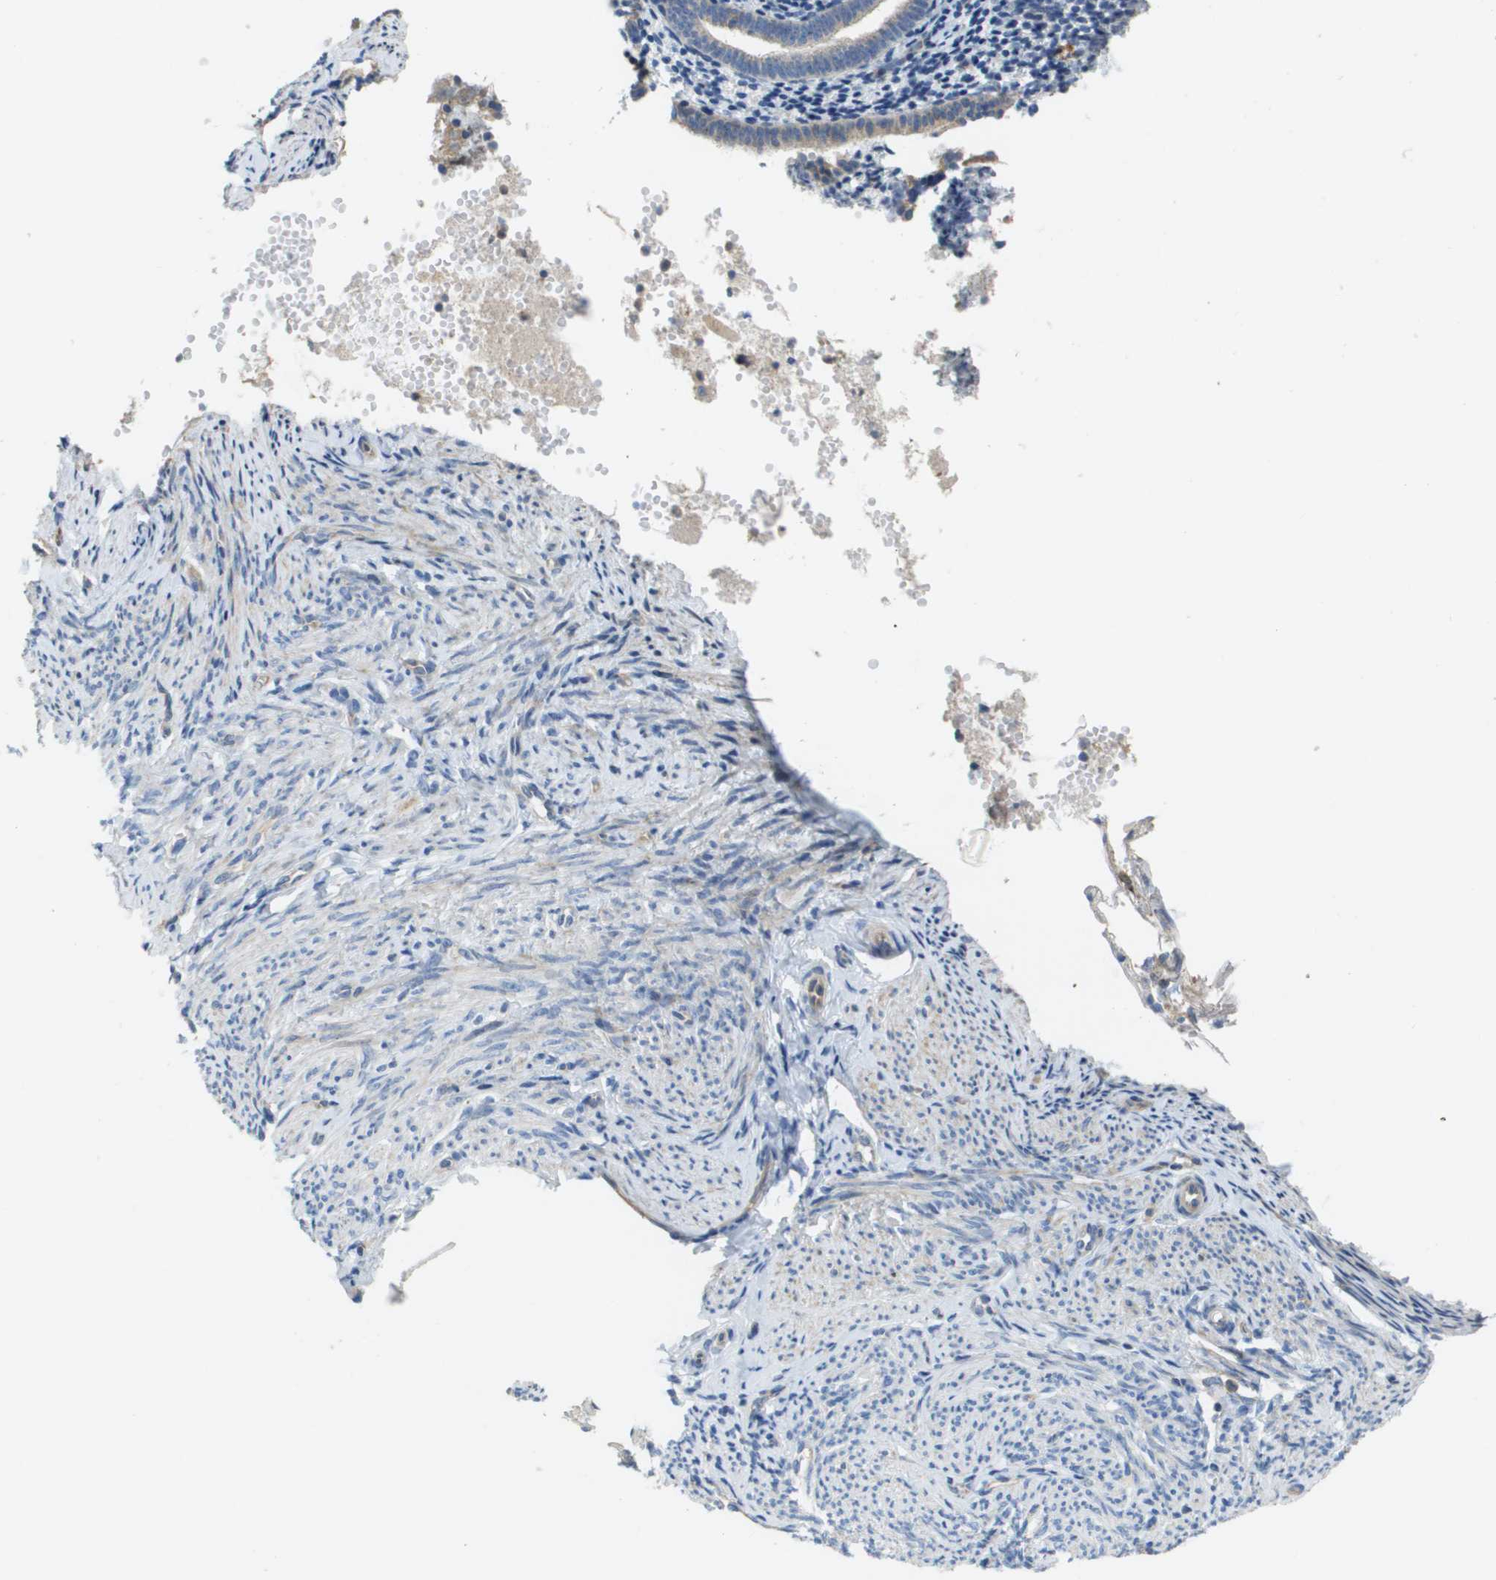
{"staining": {"intensity": "negative", "quantity": "none", "location": "none"}, "tissue": "endometrium", "cell_type": "Cells in endometrial stroma", "image_type": "normal", "snomed": [{"axis": "morphology", "description": "Normal tissue, NOS"}, {"axis": "topography", "description": "Endometrium"}], "caption": "DAB immunohistochemical staining of unremarkable human endometrium demonstrates no significant positivity in cells in endometrial stroma. (Immunohistochemistry (ihc), brightfield microscopy, high magnification).", "gene": "CASP10", "patient": {"sex": "female", "age": 50}}